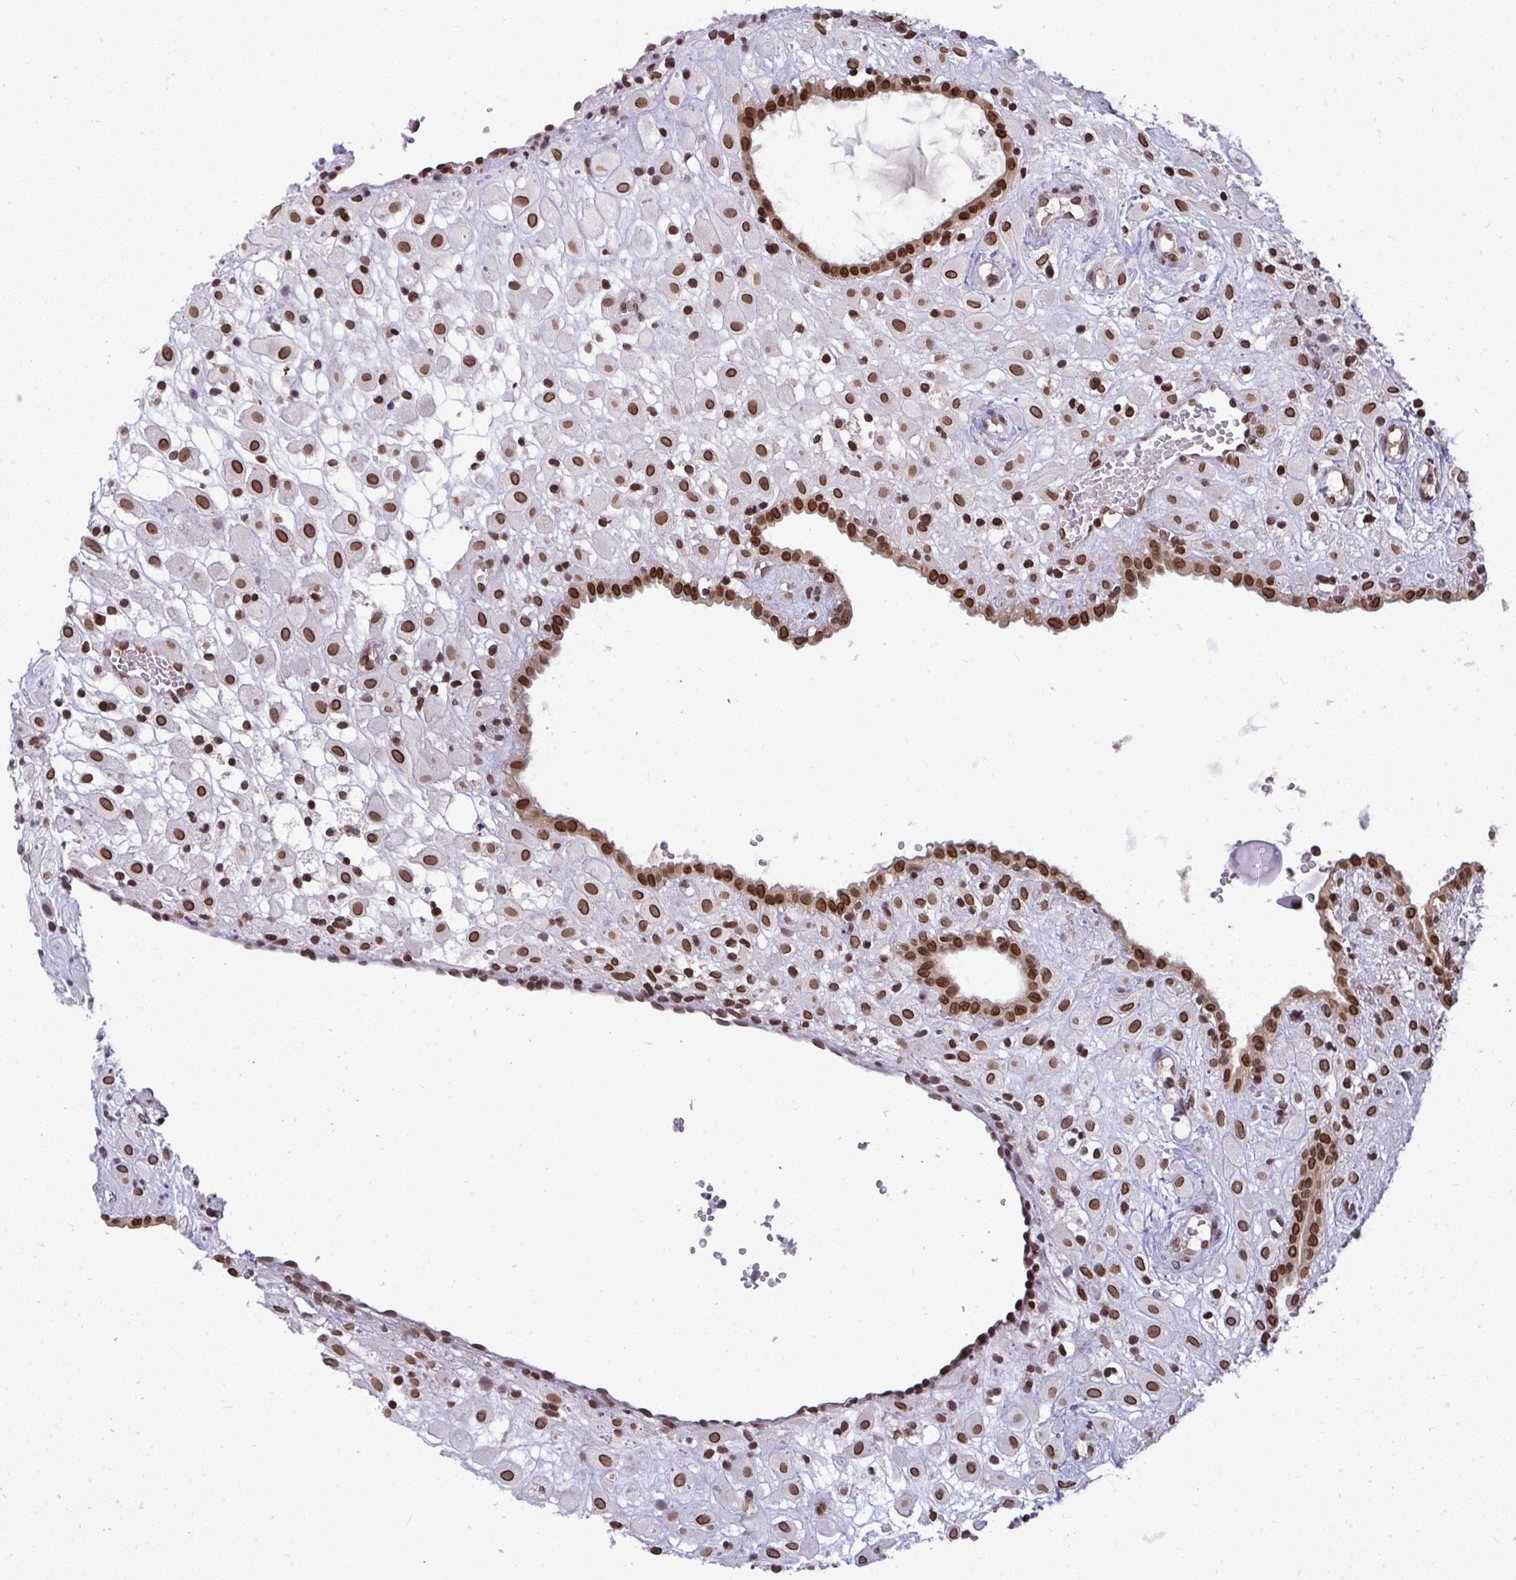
{"staining": {"intensity": "moderate", "quantity": ">75%", "location": "nuclear"}, "tissue": "placenta", "cell_type": "Decidual cells", "image_type": "normal", "snomed": [{"axis": "morphology", "description": "Normal tissue, NOS"}, {"axis": "topography", "description": "Placenta"}], "caption": "Immunohistochemistry (IHC) staining of unremarkable placenta, which demonstrates medium levels of moderate nuclear staining in about >75% of decidual cells indicating moderate nuclear protein staining. The staining was performed using DAB (brown) for protein detection and nuclei were counterstained in hematoxylin (blue).", "gene": "JPT1", "patient": {"sex": "female", "age": 24}}